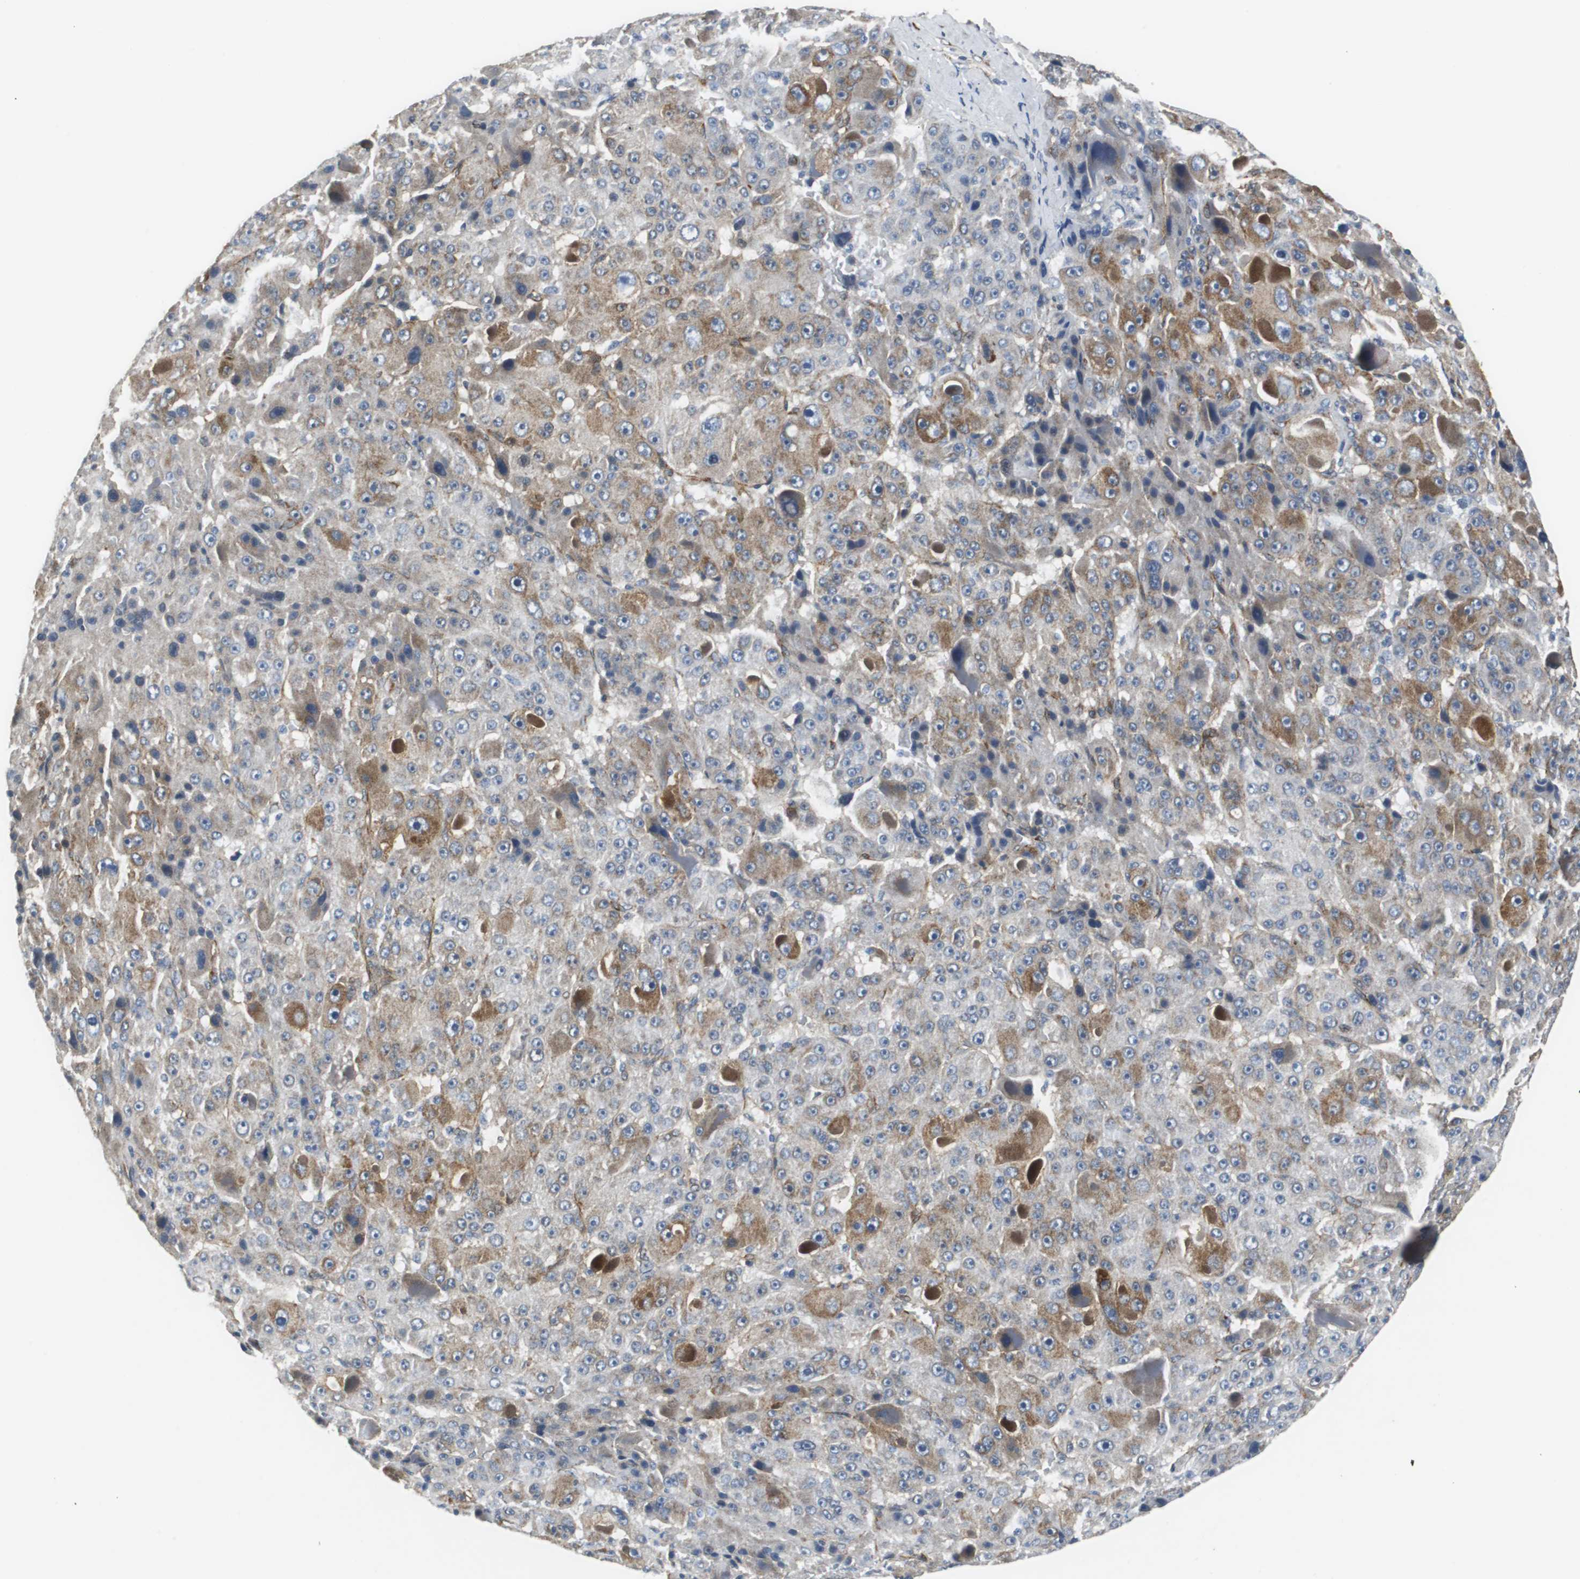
{"staining": {"intensity": "moderate", "quantity": "25%-75%", "location": "cytoplasmic/membranous"}, "tissue": "liver cancer", "cell_type": "Tumor cells", "image_type": "cancer", "snomed": [{"axis": "morphology", "description": "Carcinoma, Hepatocellular, NOS"}, {"axis": "topography", "description": "Liver"}], "caption": "Immunohistochemistry (DAB (3,3'-diaminobenzidine)) staining of hepatocellular carcinoma (liver) reveals moderate cytoplasmic/membranous protein positivity in about 25%-75% of tumor cells.", "gene": "ISCU", "patient": {"sex": "male", "age": 76}}